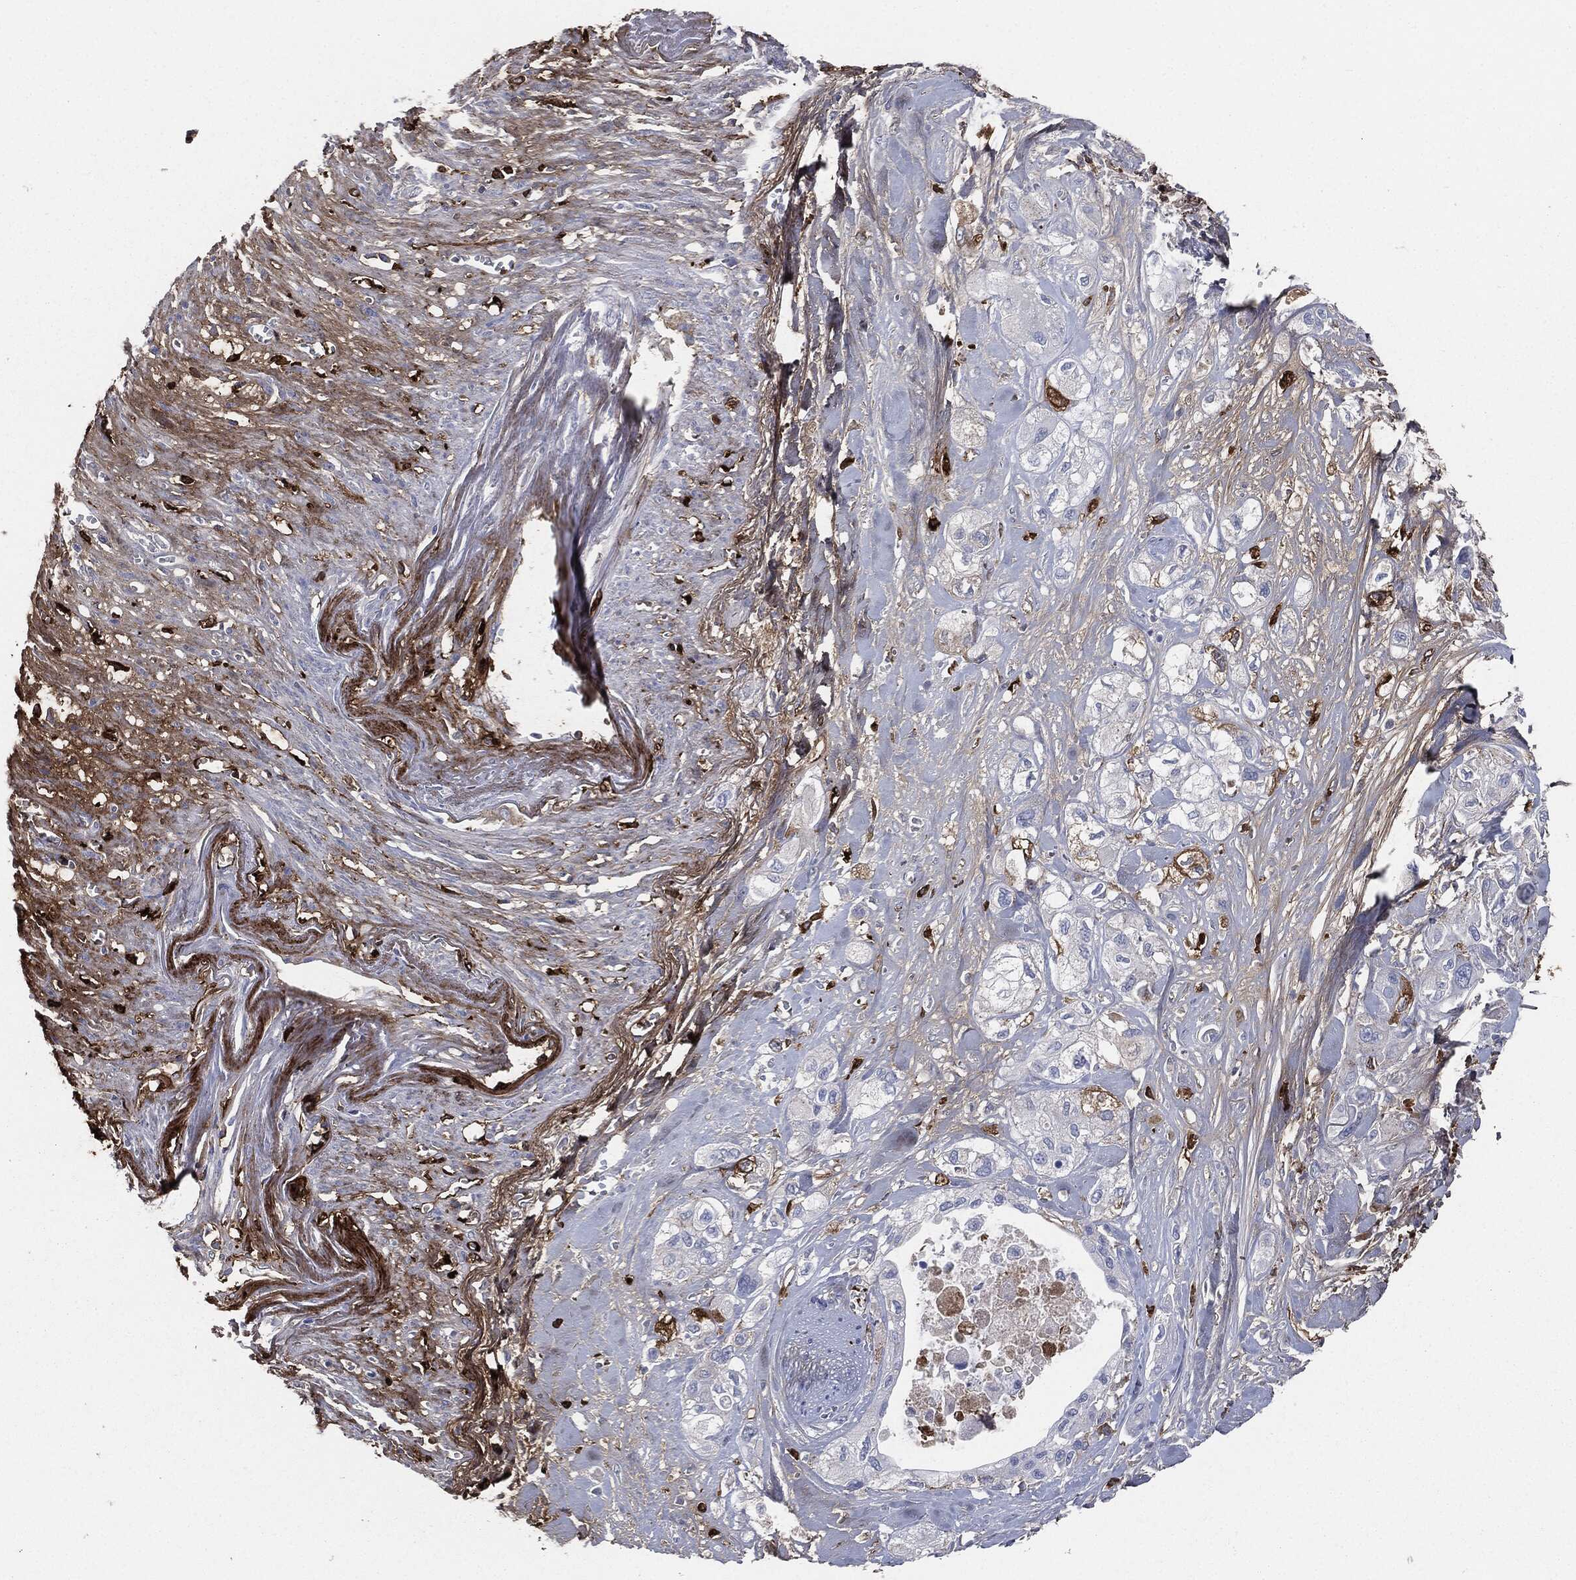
{"staining": {"intensity": "negative", "quantity": "none", "location": "none"}, "tissue": "pancreatic cancer", "cell_type": "Tumor cells", "image_type": "cancer", "snomed": [{"axis": "morphology", "description": "Adenocarcinoma, NOS"}, {"axis": "topography", "description": "Pancreas"}], "caption": "Human pancreatic cancer (adenocarcinoma) stained for a protein using IHC displays no staining in tumor cells.", "gene": "APOB", "patient": {"sex": "male", "age": 72}}